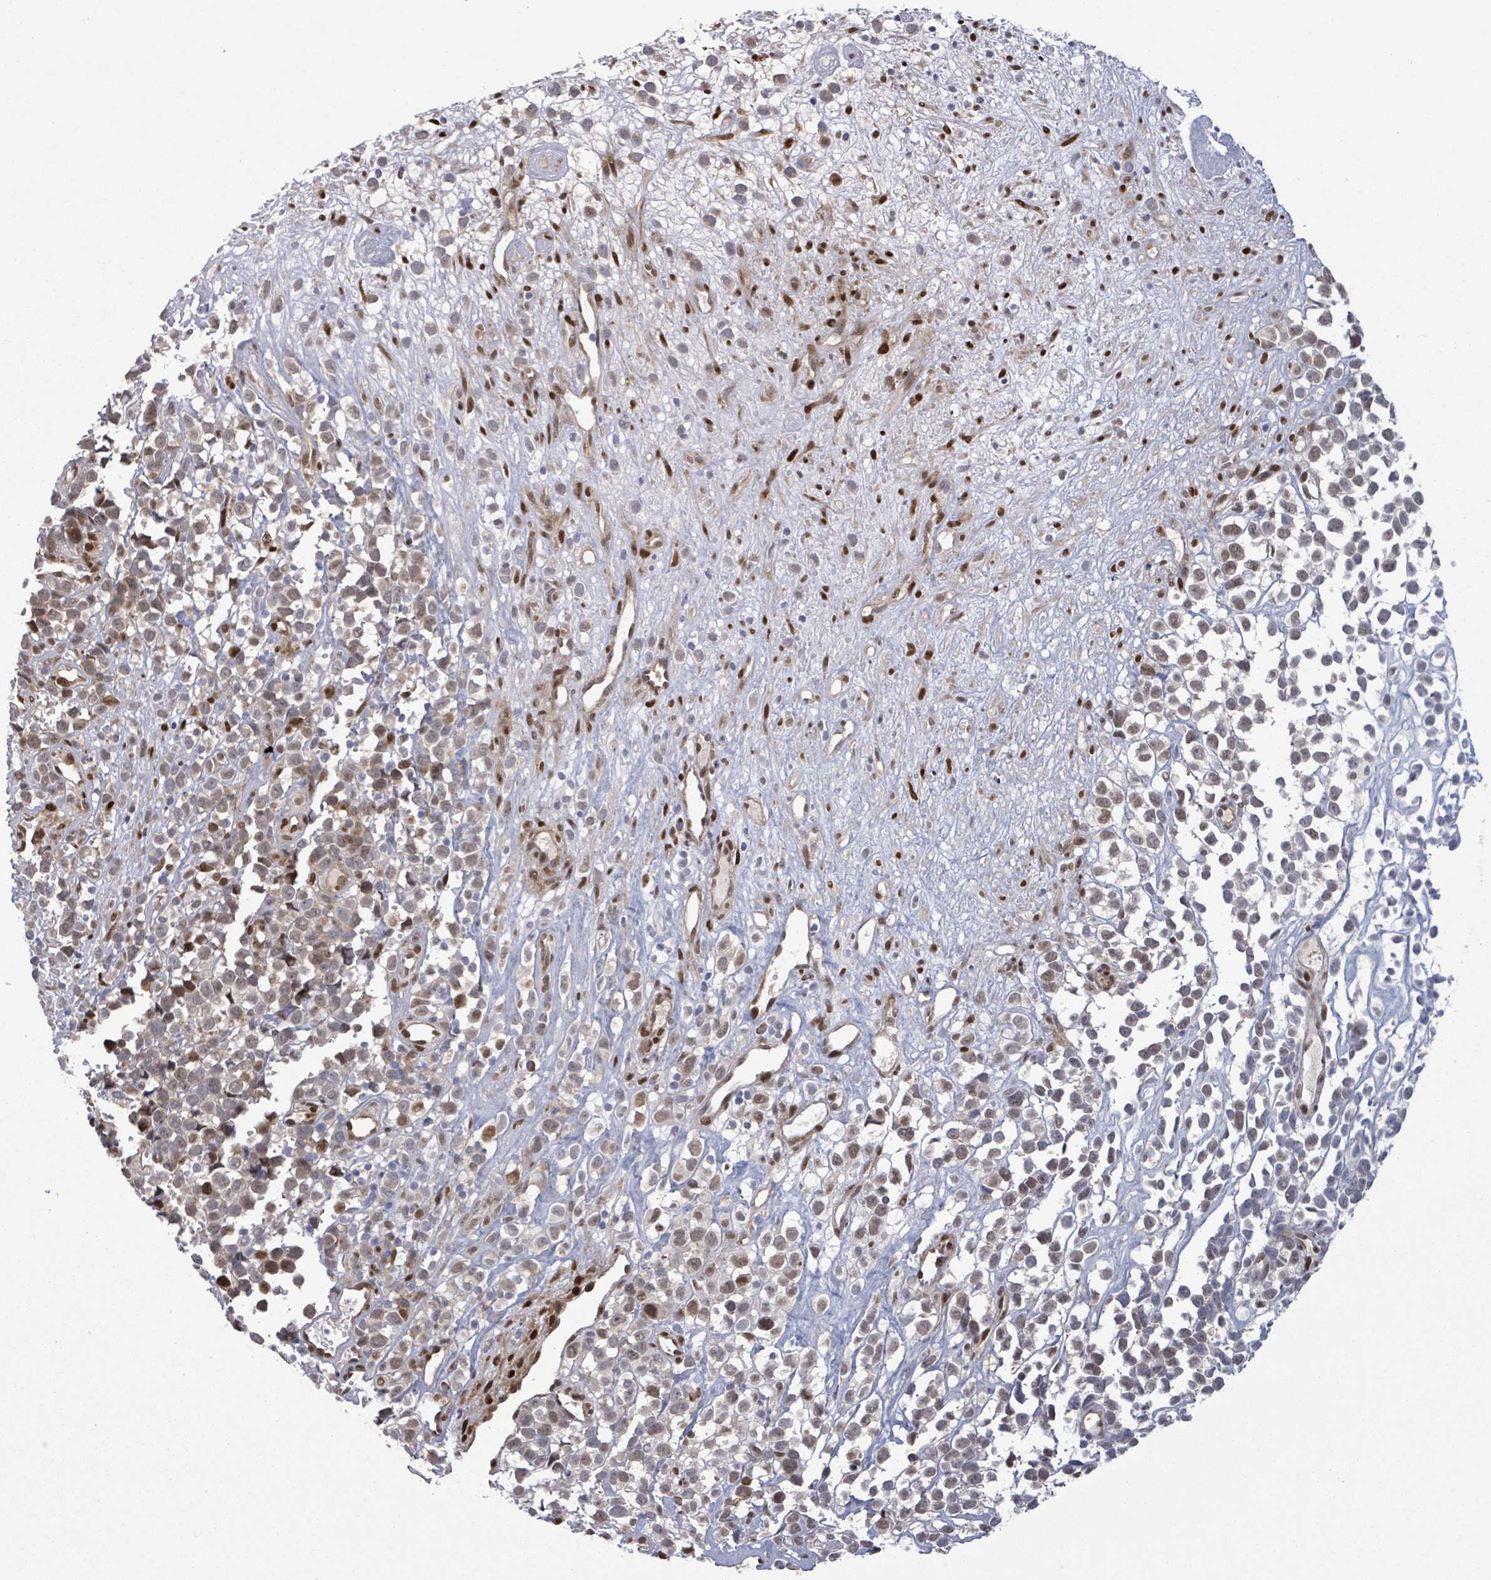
{"staining": {"intensity": "weak", "quantity": "<25%", "location": "nuclear"}, "tissue": "melanoma", "cell_type": "Tumor cells", "image_type": "cancer", "snomed": [{"axis": "morphology", "description": "Malignant melanoma, NOS"}, {"axis": "topography", "description": "Nose, NOS"}], "caption": "Melanoma was stained to show a protein in brown. There is no significant staining in tumor cells.", "gene": "TUSC1", "patient": {"sex": "female", "age": 48}}